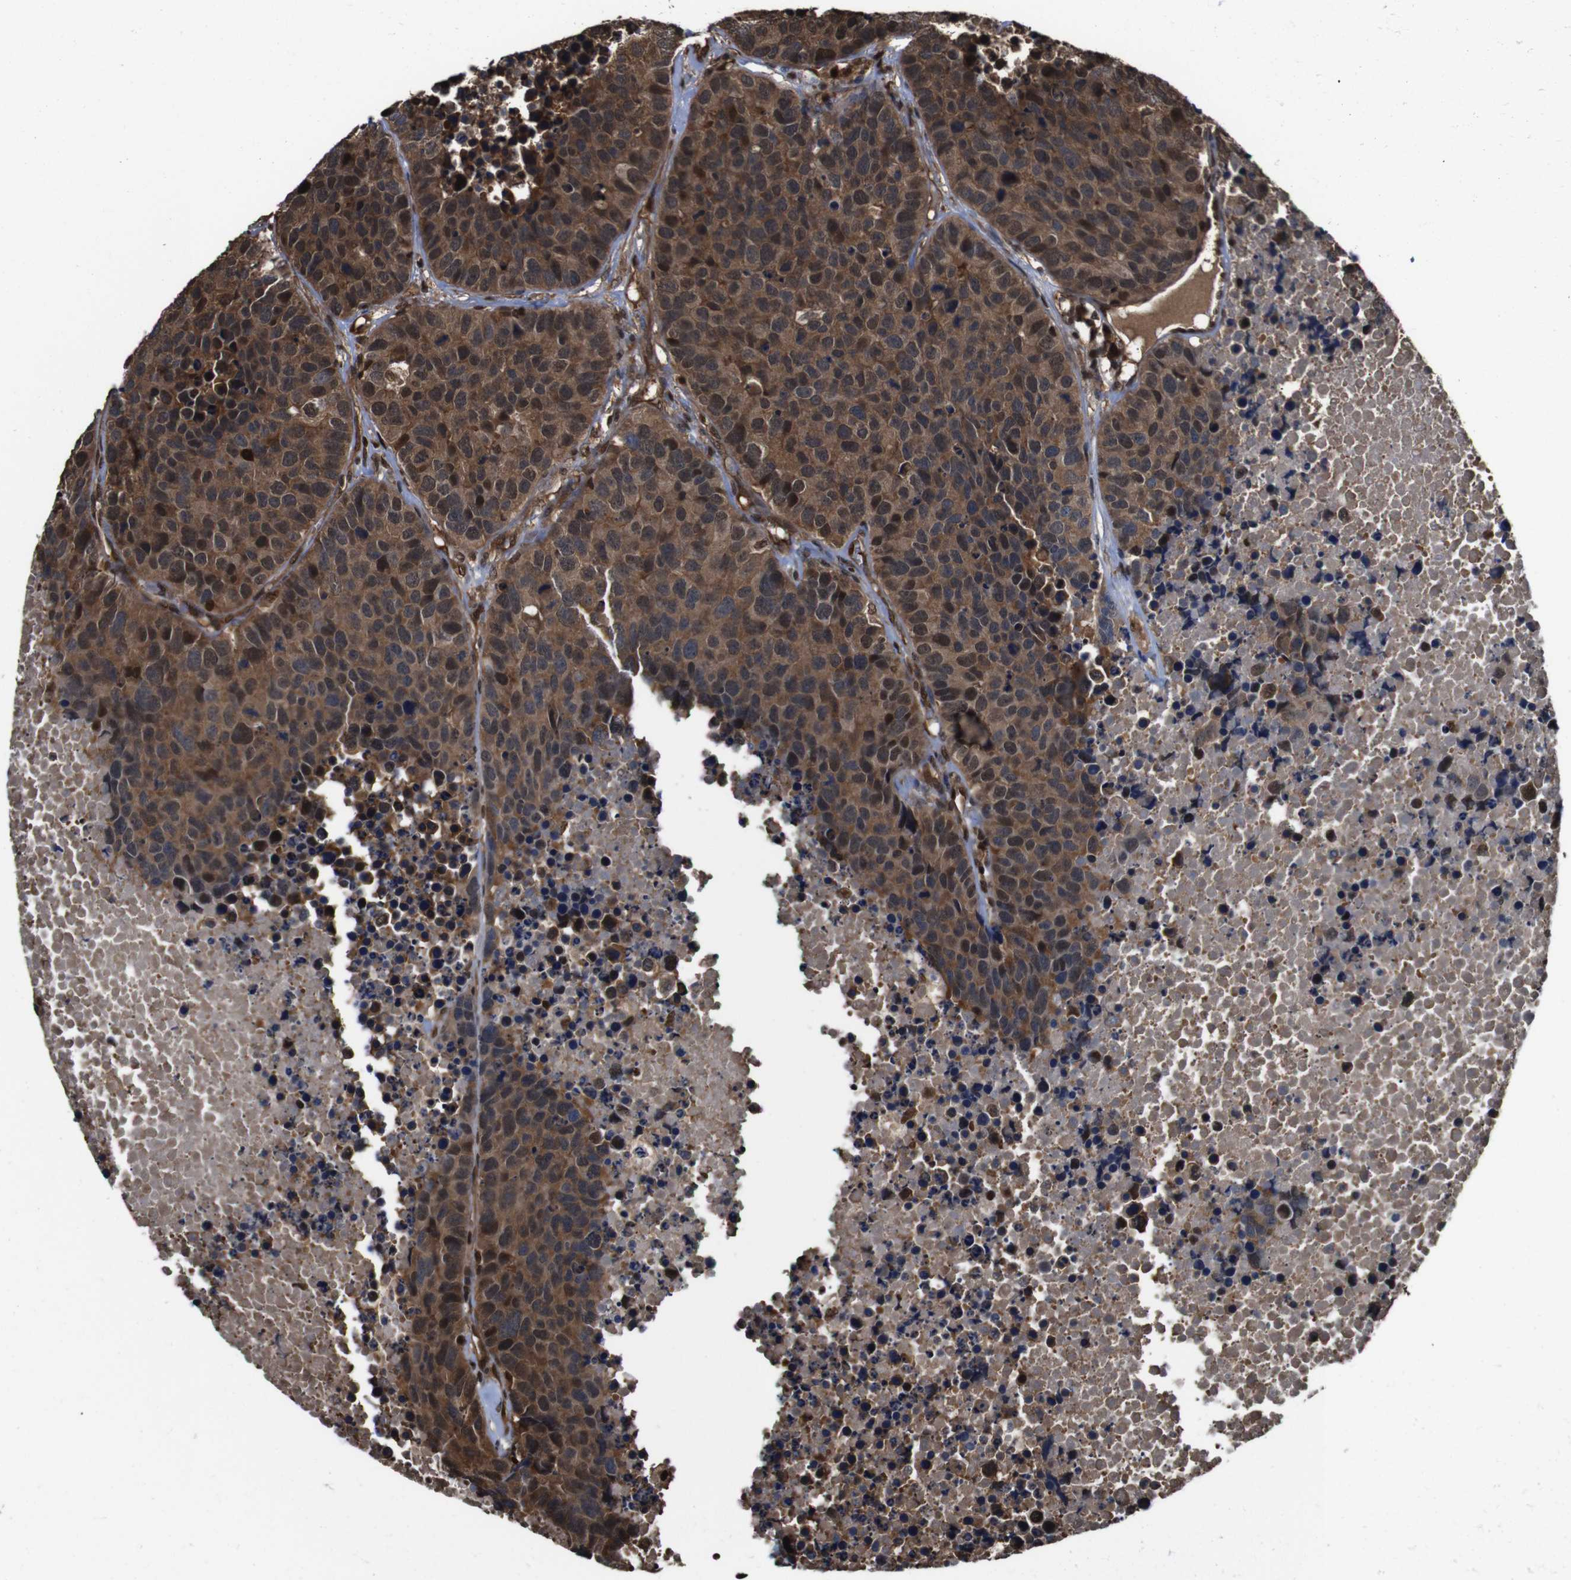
{"staining": {"intensity": "moderate", "quantity": ">75%", "location": "cytoplasmic/membranous,nuclear"}, "tissue": "carcinoid", "cell_type": "Tumor cells", "image_type": "cancer", "snomed": [{"axis": "morphology", "description": "Carcinoid, malignant, NOS"}, {"axis": "topography", "description": "Lung"}], "caption": "IHC image of neoplastic tissue: carcinoid (malignant) stained using immunohistochemistry demonstrates medium levels of moderate protein expression localized specifically in the cytoplasmic/membranous and nuclear of tumor cells, appearing as a cytoplasmic/membranous and nuclear brown color.", "gene": "VCP", "patient": {"sex": "male", "age": 60}}